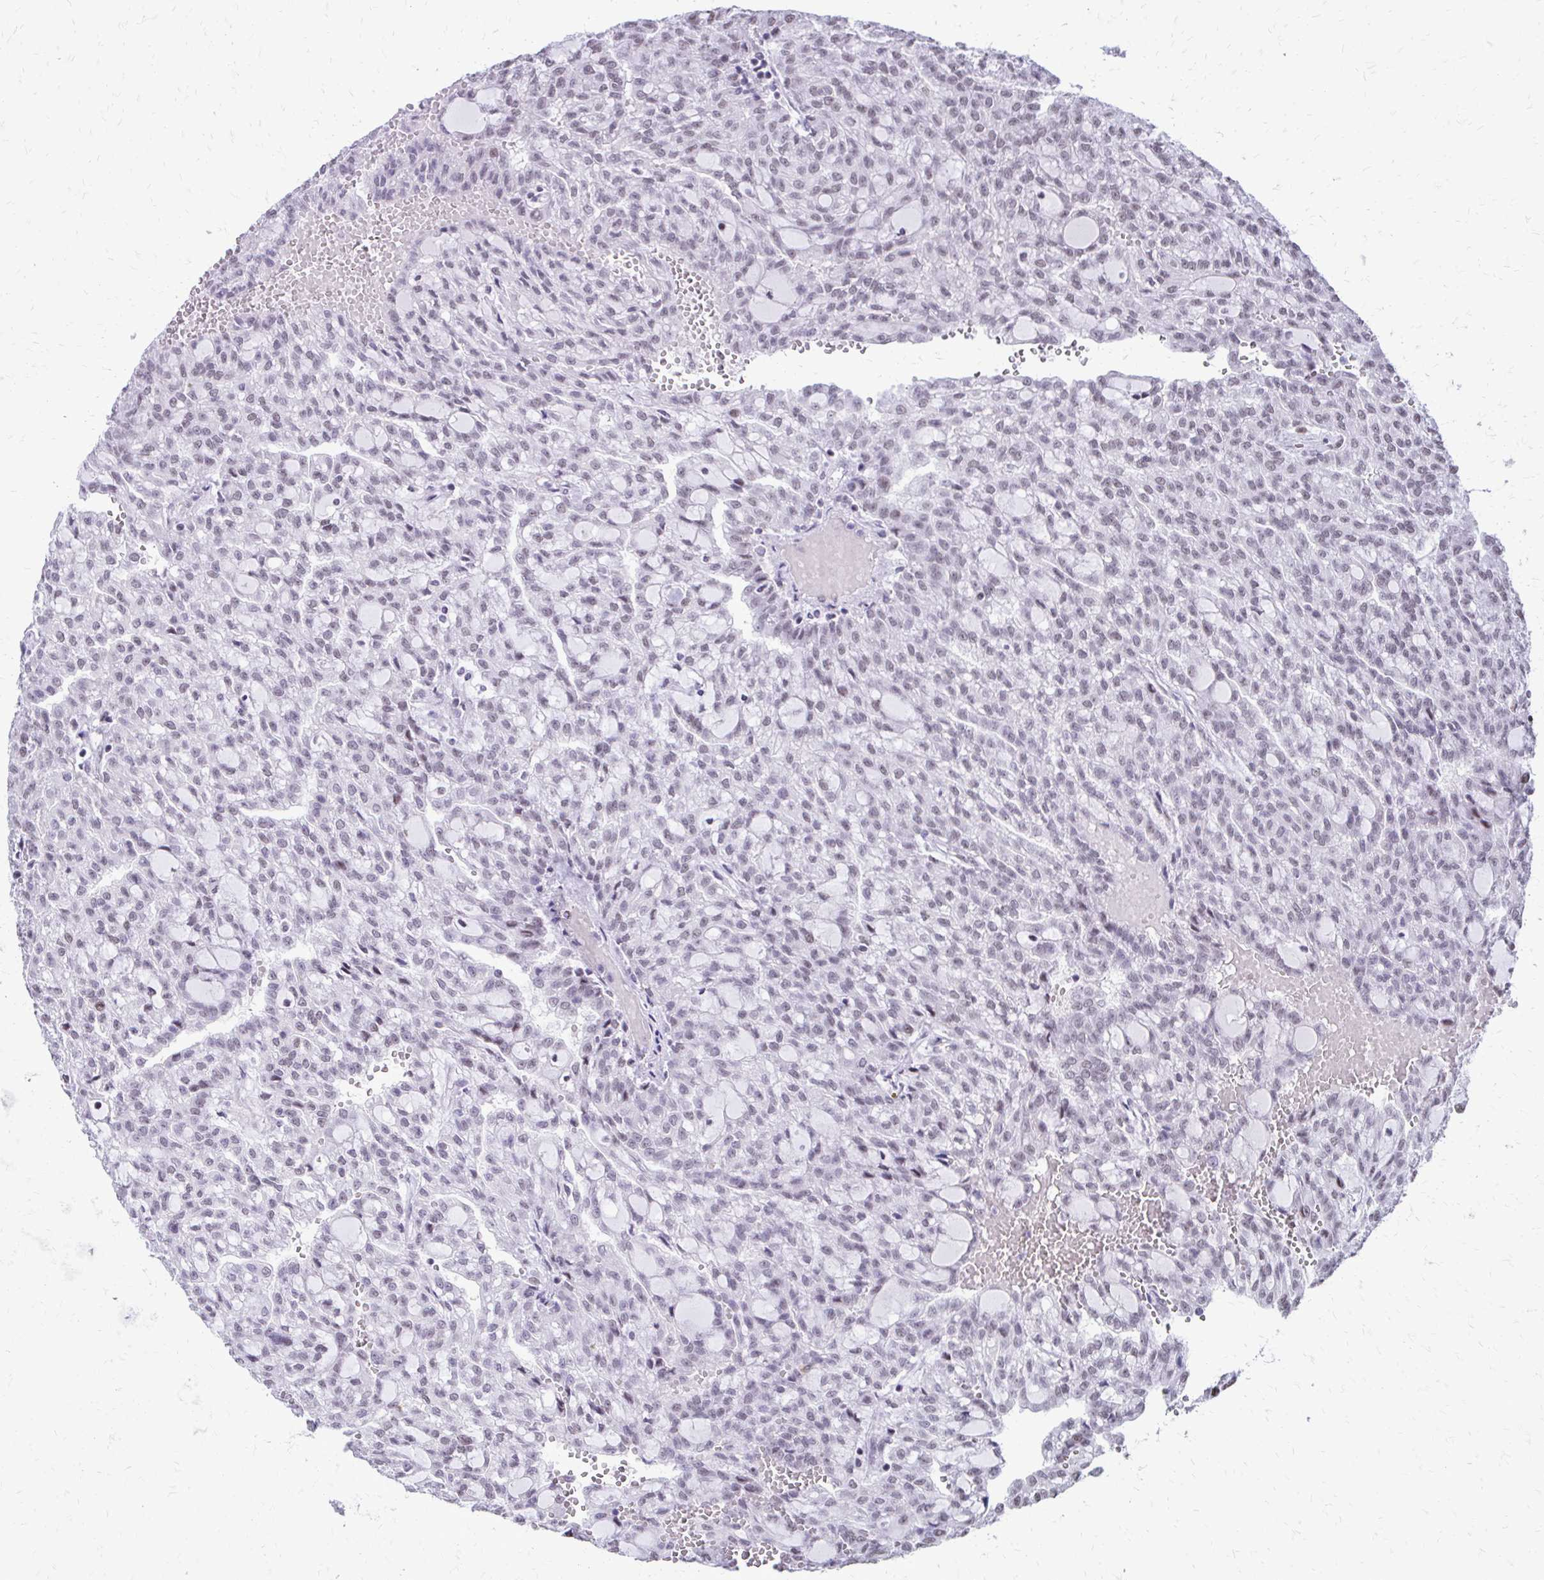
{"staining": {"intensity": "negative", "quantity": "none", "location": "none"}, "tissue": "renal cancer", "cell_type": "Tumor cells", "image_type": "cancer", "snomed": [{"axis": "morphology", "description": "Adenocarcinoma, NOS"}, {"axis": "topography", "description": "Kidney"}], "caption": "A photomicrograph of human adenocarcinoma (renal) is negative for staining in tumor cells. (Stains: DAB (3,3'-diaminobenzidine) immunohistochemistry (IHC) with hematoxylin counter stain, Microscopy: brightfield microscopy at high magnification).", "gene": "SS18", "patient": {"sex": "male", "age": 63}}